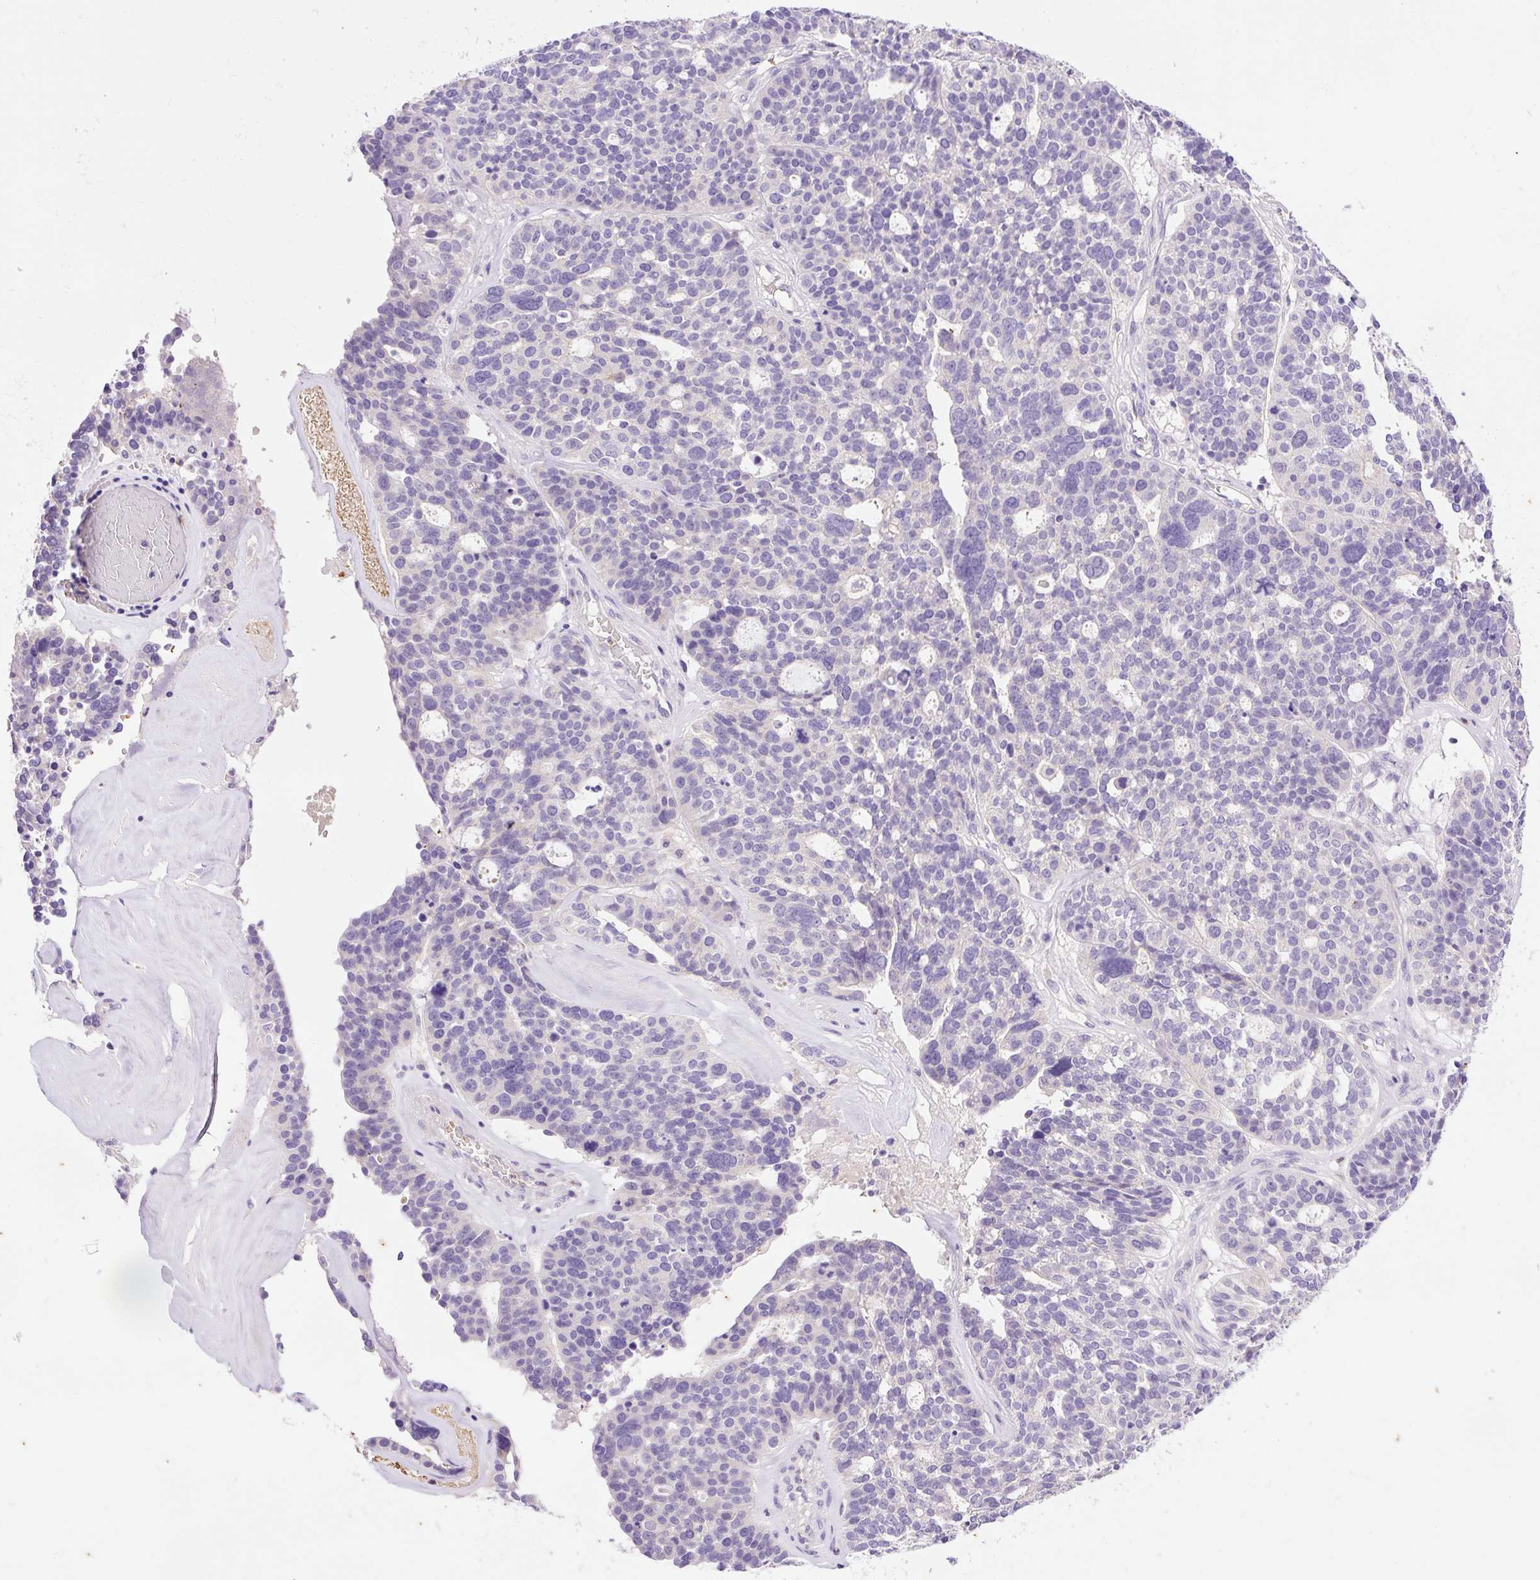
{"staining": {"intensity": "negative", "quantity": "none", "location": "none"}, "tissue": "ovarian cancer", "cell_type": "Tumor cells", "image_type": "cancer", "snomed": [{"axis": "morphology", "description": "Cystadenocarcinoma, serous, NOS"}, {"axis": "topography", "description": "Ovary"}], "caption": "Tumor cells are negative for protein expression in human ovarian serous cystadenocarcinoma. (Stains: DAB IHC with hematoxylin counter stain, Microscopy: brightfield microscopy at high magnification).", "gene": "LHFPL5", "patient": {"sex": "female", "age": 59}}